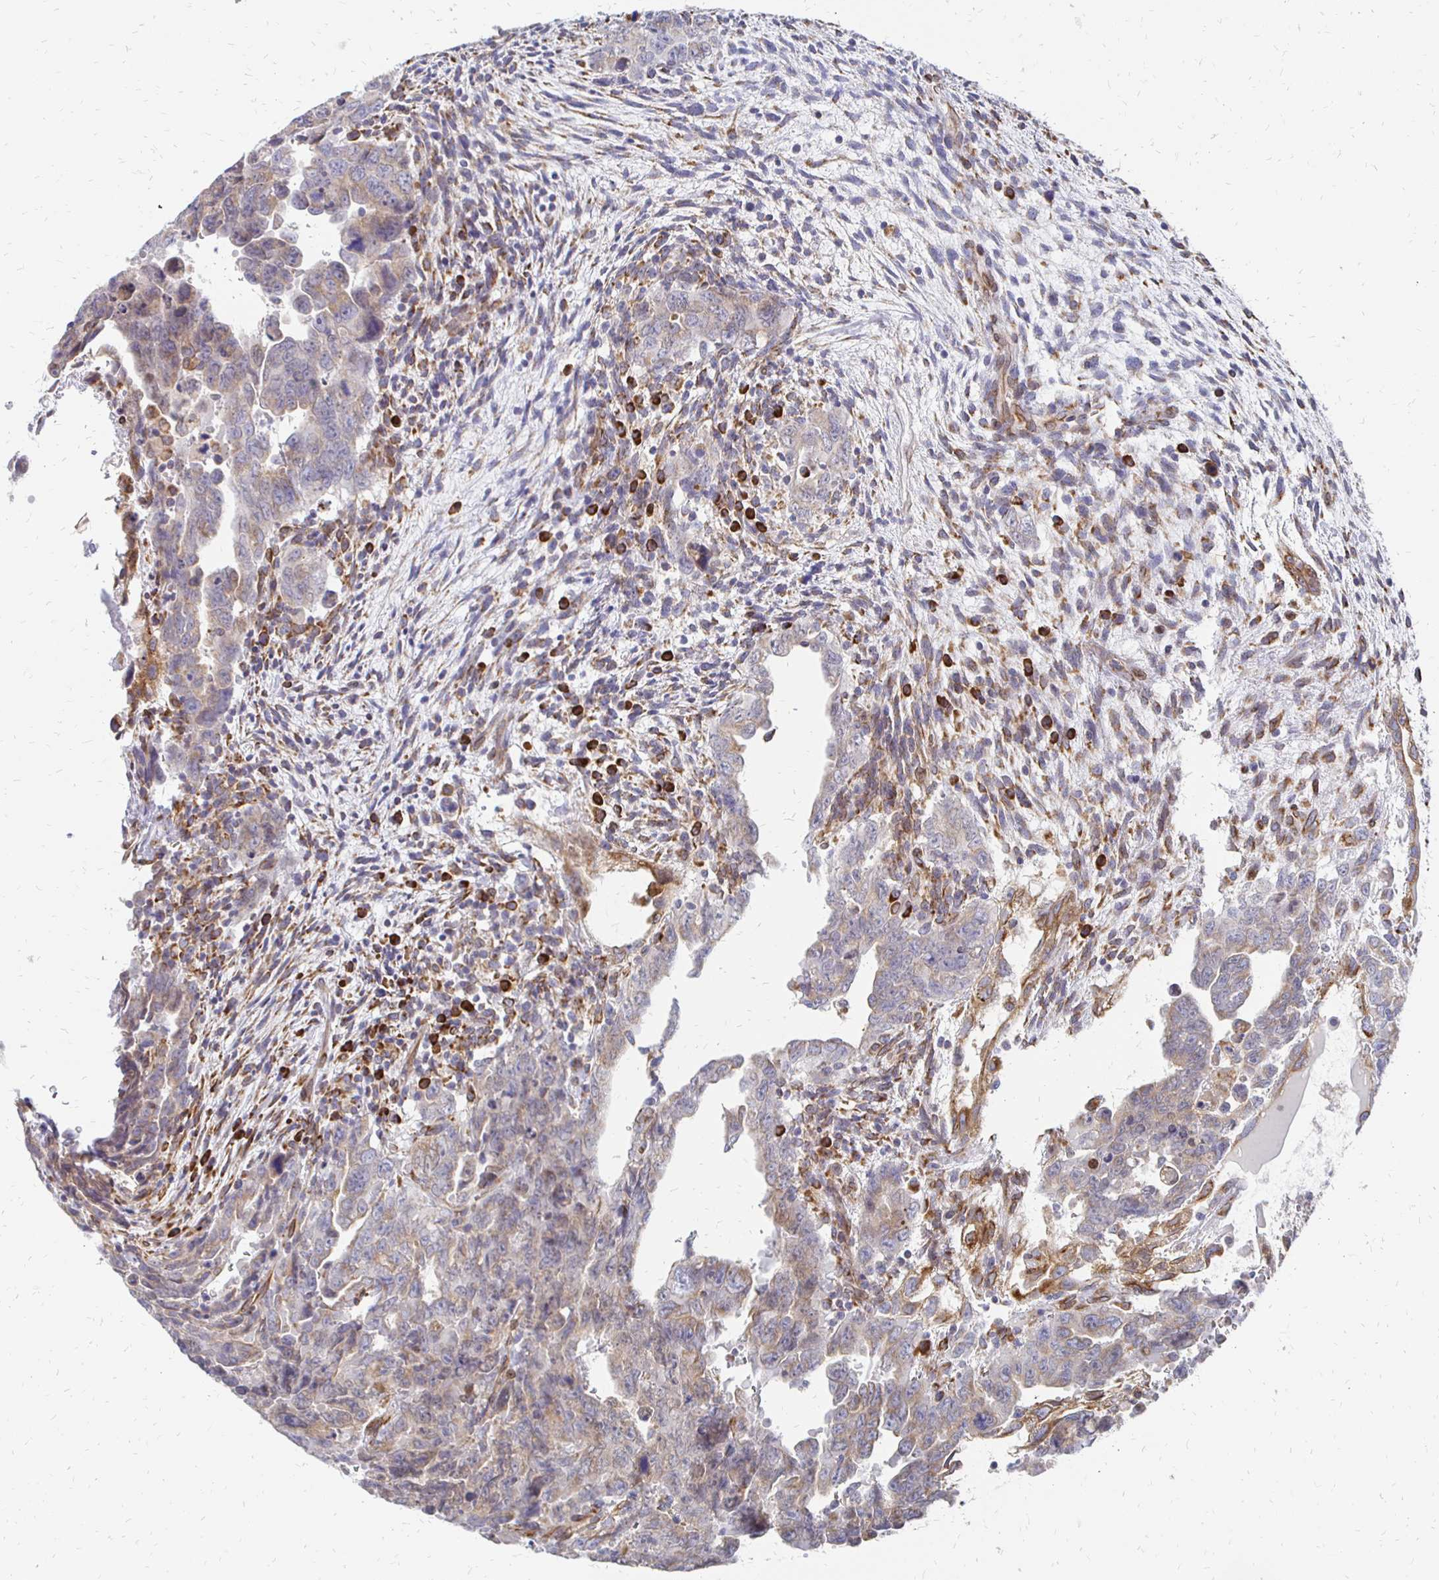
{"staining": {"intensity": "weak", "quantity": "25%-75%", "location": "cytoplasmic/membranous"}, "tissue": "testis cancer", "cell_type": "Tumor cells", "image_type": "cancer", "snomed": [{"axis": "morphology", "description": "Carcinoma, Embryonal, NOS"}, {"axis": "topography", "description": "Testis"}], "caption": "Human testis cancer stained for a protein (brown) reveals weak cytoplasmic/membranous positive expression in approximately 25%-75% of tumor cells.", "gene": "PELI3", "patient": {"sex": "male", "age": 24}}